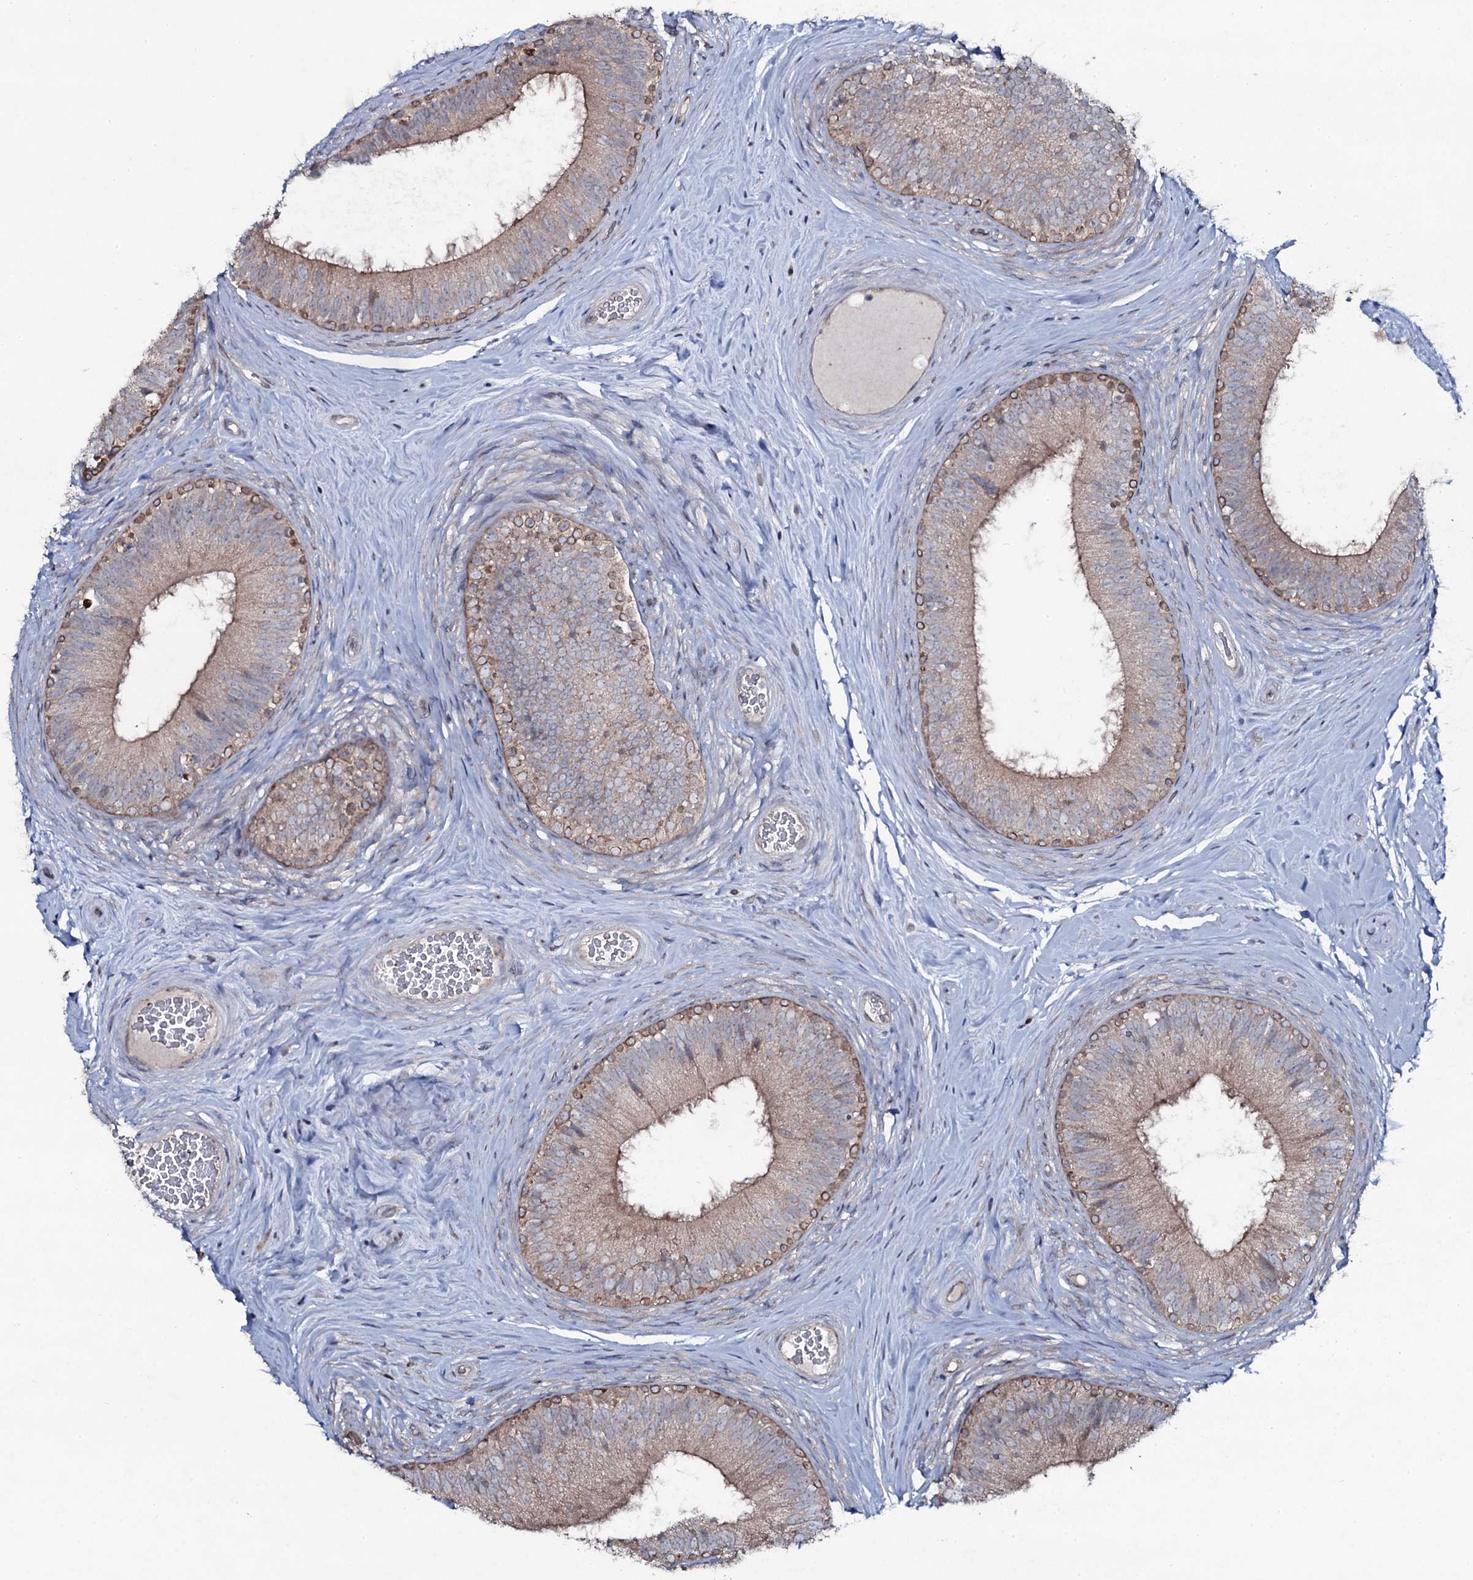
{"staining": {"intensity": "moderate", "quantity": "<25%", "location": "cytoplasmic/membranous"}, "tissue": "epididymis", "cell_type": "Glandular cells", "image_type": "normal", "snomed": [{"axis": "morphology", "description": "Normal tissue, NOS"}, {"axis": "topography", "description": "Epididymis"}], "caption": "Brown immunohistochemical staining in normal human epididymis reveals moderate cytoplasmic/membranous expression in approximately <25% of glandular cells.", "gene": "SNAP23", "patient": {"sex": "male", "age": 33}}